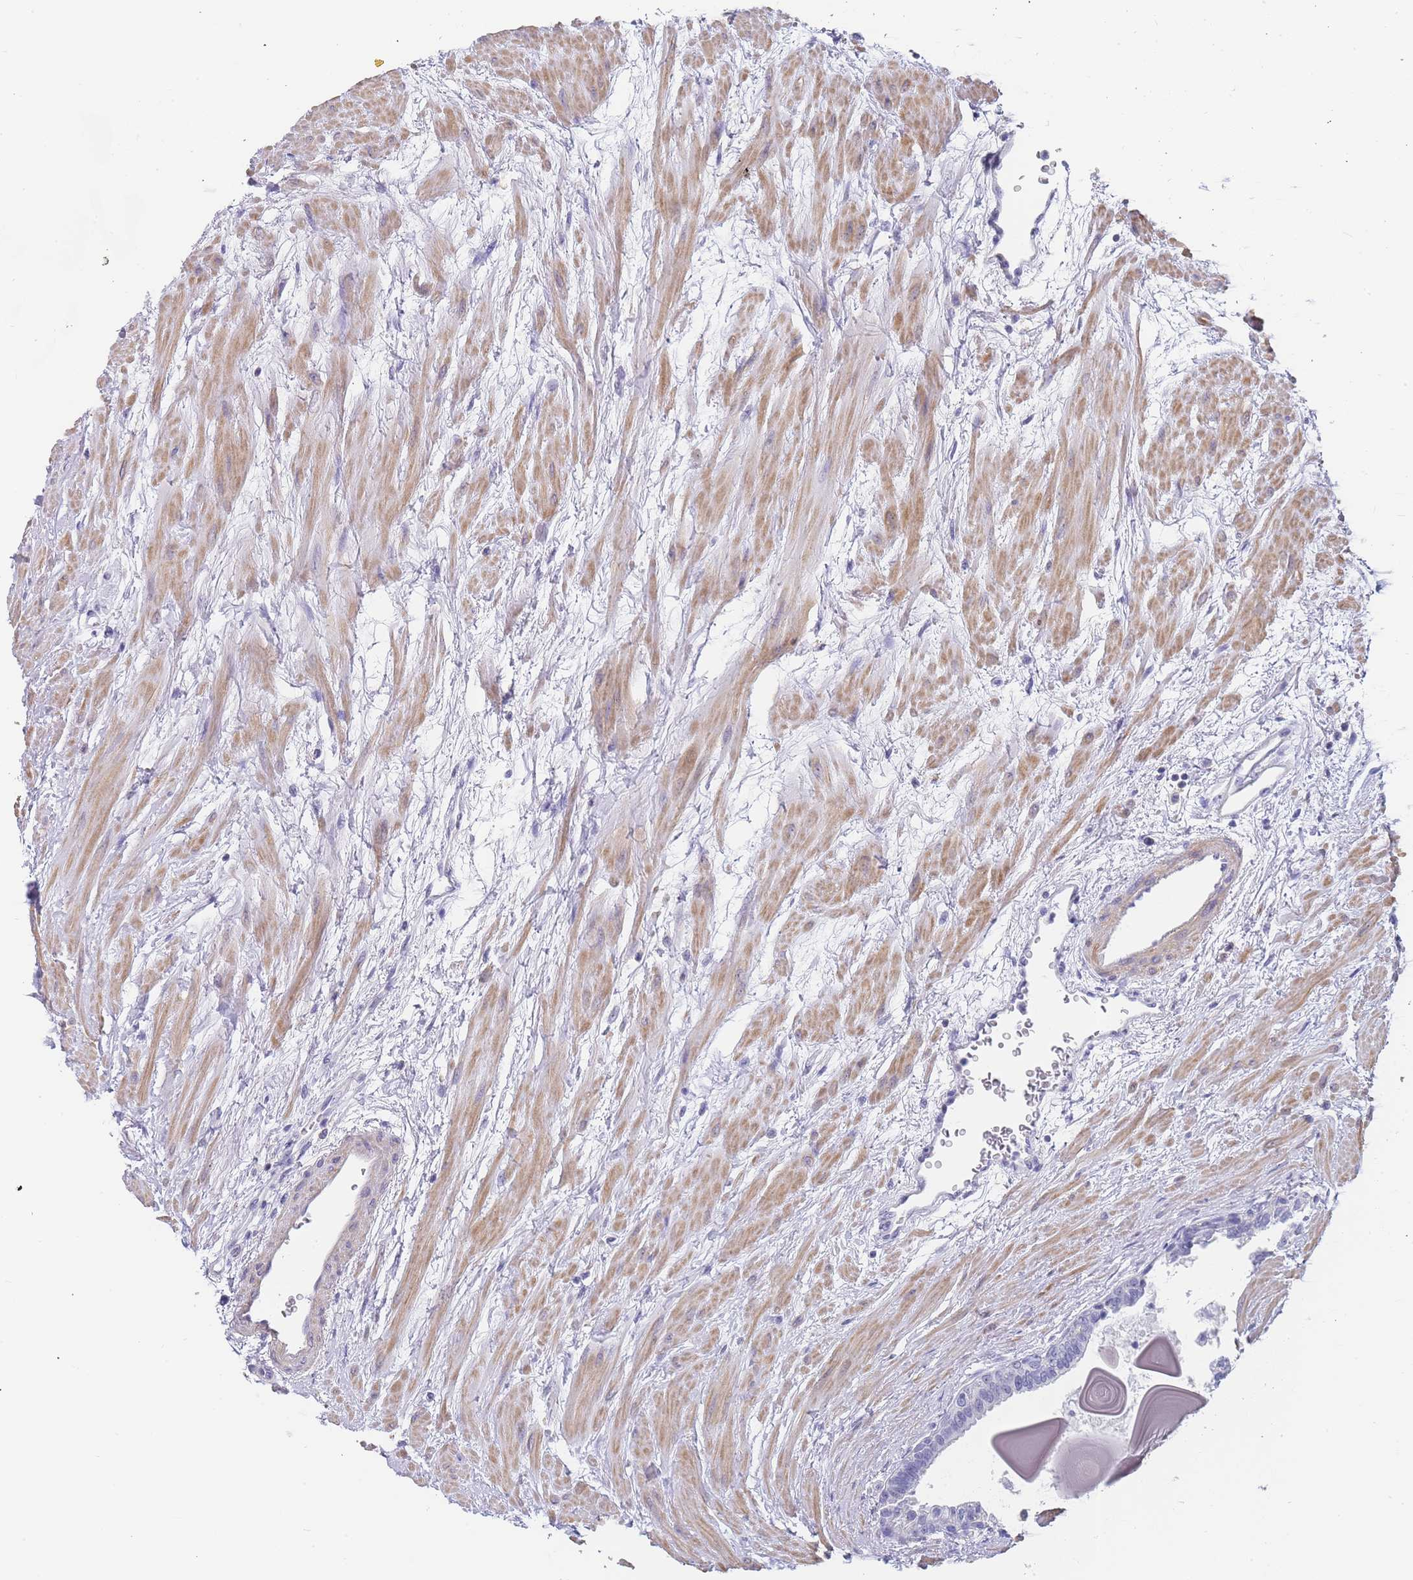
{"staining": {"intensity": "negative", "quantity": "none", "location": "none"}, "tissue": "prostate", "cell_type": "Glandular cells", "image_type": "normal", "snomed": [{"axis": "morphology", "description": "Normal tissue, NOS"}, {"axis": "topography", "description": "Prostate"}], "caption": "The IHC photomicrograph has no significant staining in glandular cells of prostate.", "gene": "NOP14", "patient": {"sex": "male", "age": 48}}